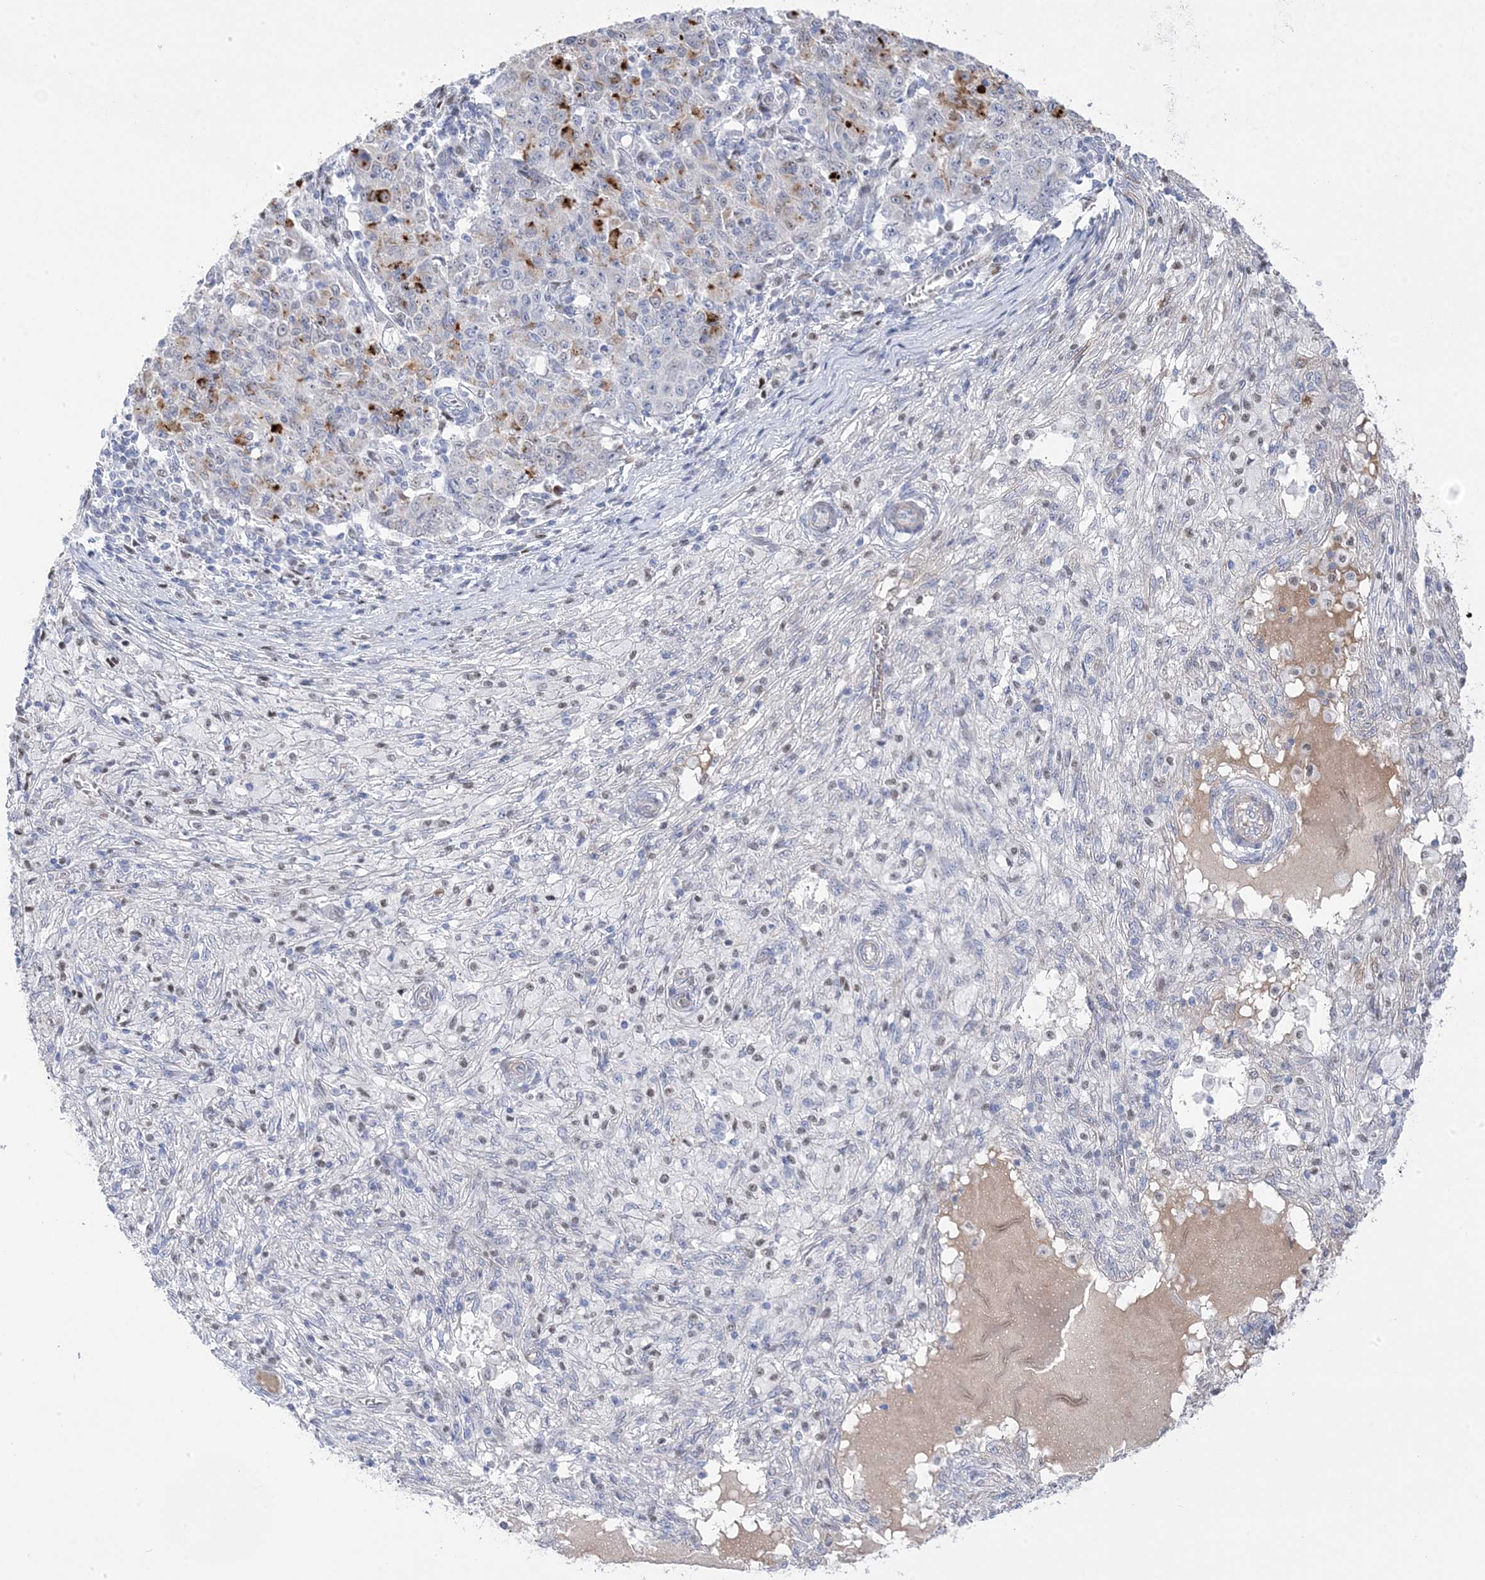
{"staining": {"intensity": "negative", "quantity": "none", "location": "none"}, "tissue": "ovarian cancer", "cell_type": "Tumor cells", "image_type": "cancer", "snomed": [{"axis": "morphology", "description": "Carcinoma, endometroid"}, {"axis": "topography", "description": "Ovary"}], "caption": "This is an IHC histopathology image of ovarian cancer (endometroid carcinoma). There is no expression in tumor cells.", "gene": "GTPBP6", "patient": {"sex": "female", "age": 42}}